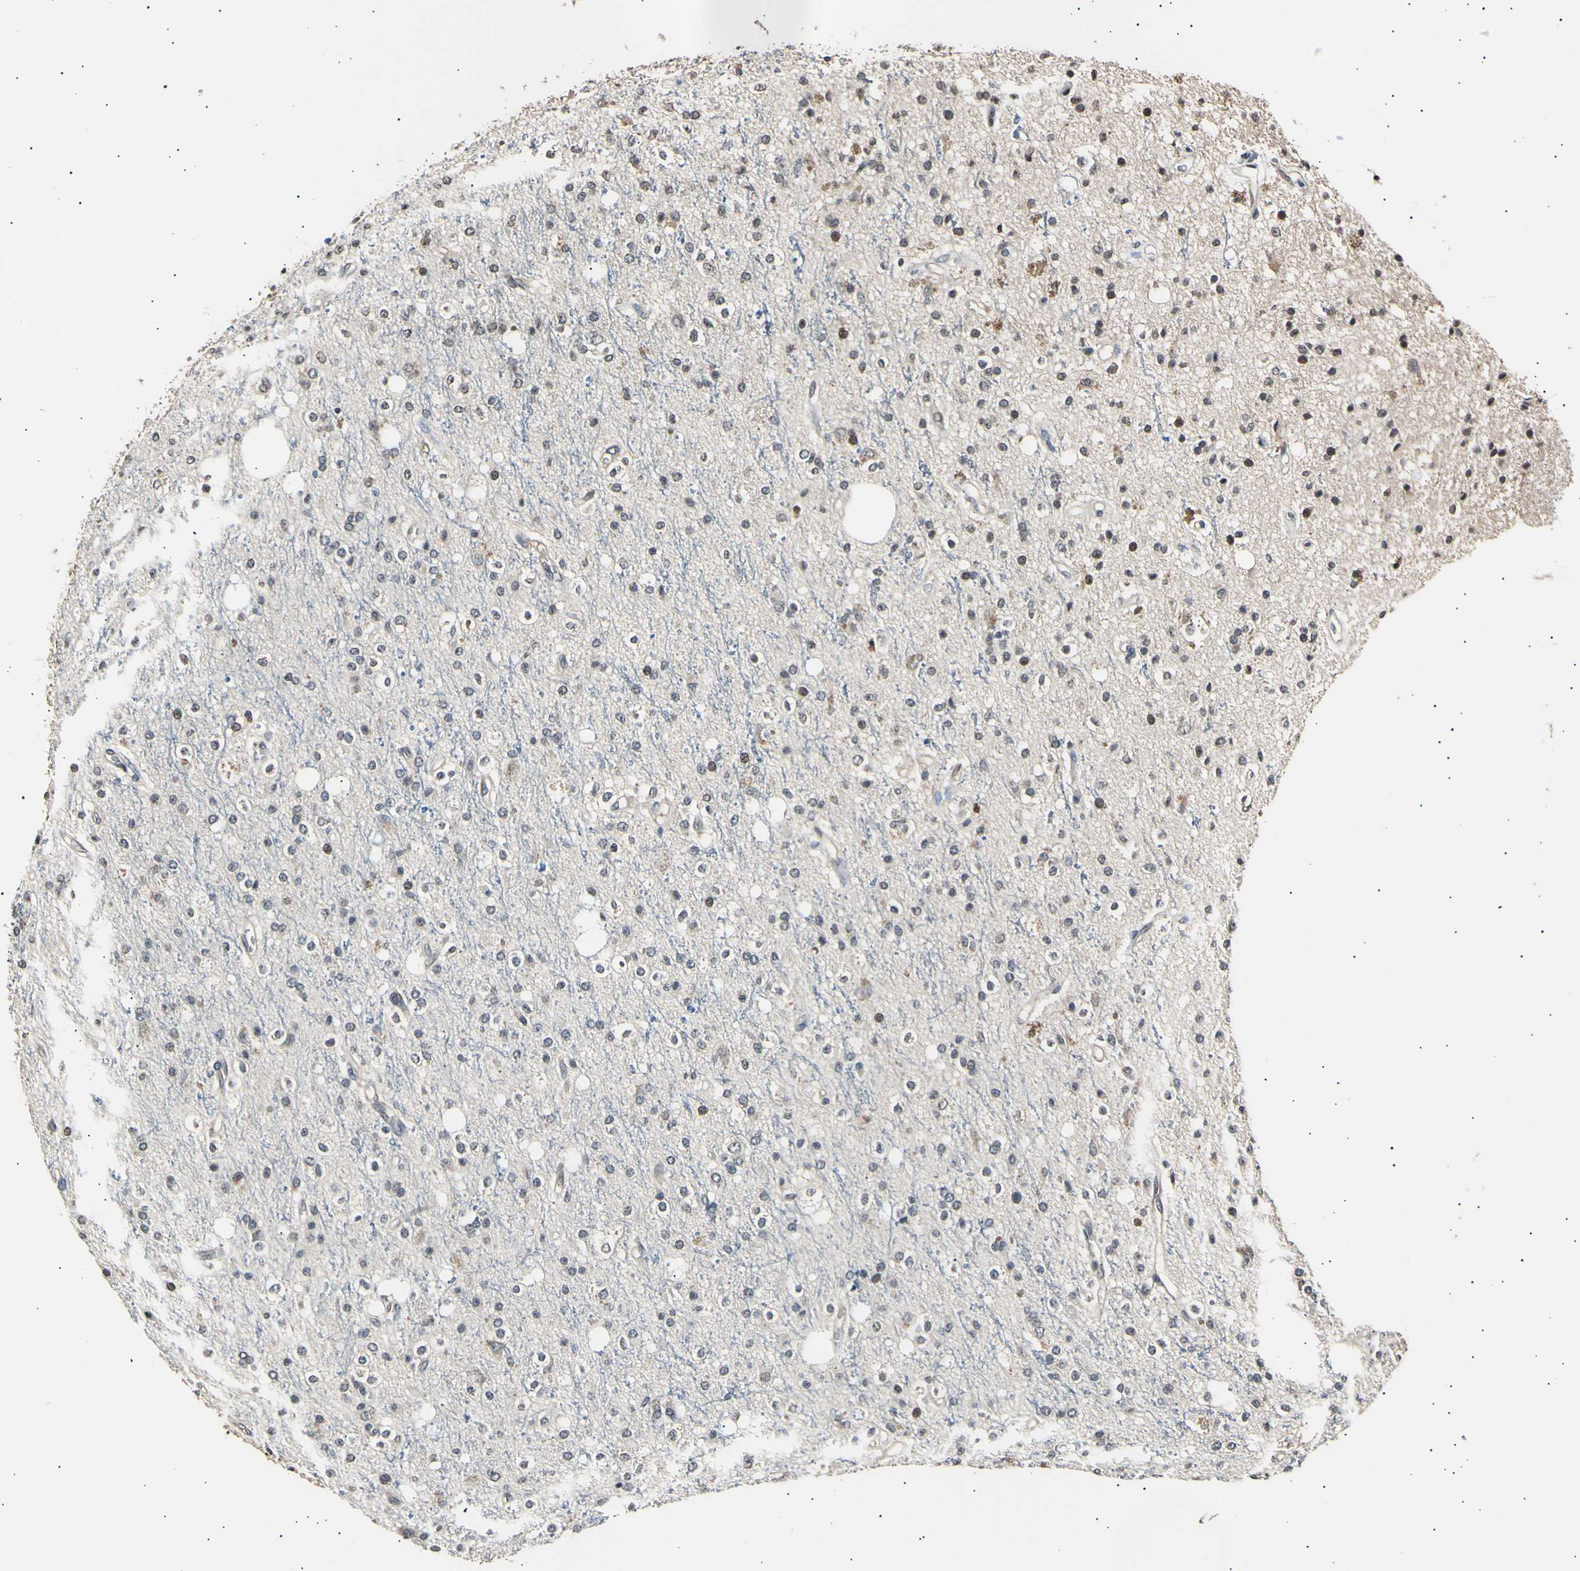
{"staining": {"intensity": "weak", "quantity": "<25%", "location": "cytoplasmic/membranous"}, "tissue": "glioma", "cell_type": "Tumor cells", "image_type": "cancer", "snomed": [{"axis": "morphology", "description": "Glioma, malignant, High grade"}, {"axis": "topography", "description": "Brain"}], "caption": "Immunohistochemistry (IHC) histopathology image of neoplastic tissue: glioma stained with DAB displays no significant protein positivity in tumor cells.", "gene": "AK1", "patient": {"sex": "male", "age": 47}}